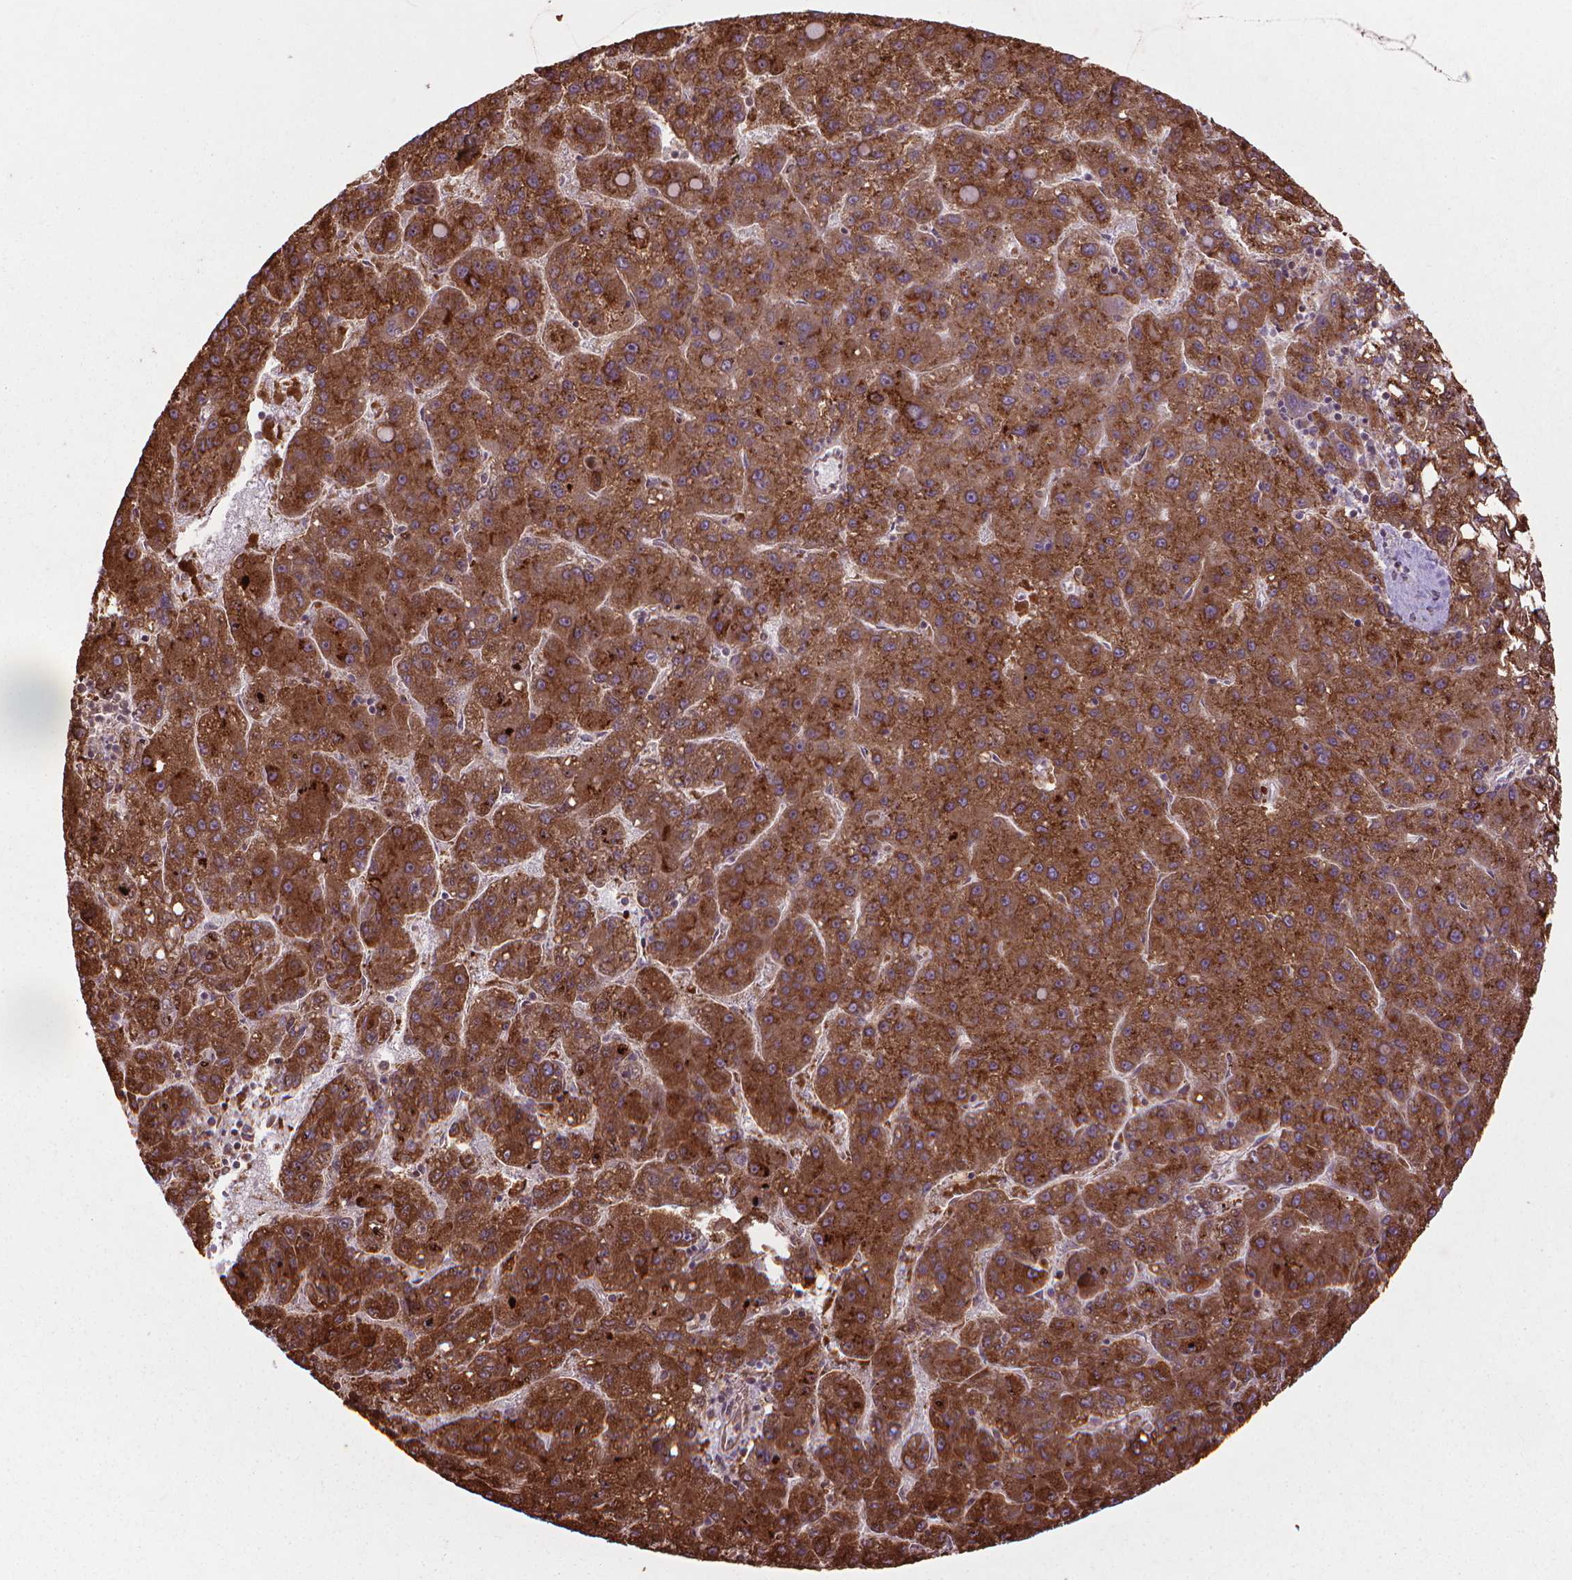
{"staining": {"intensity": "strong", "quantity": ">75%", "location": "cytoplasmic/membranous"}, "tissue": "liver cancer", "cell_type": "Tumor cells", "image_type": "cancer", "snomed": [{"axis": "morphology", "description": "Carcinoma, Hepatocellular, NOS"}, {"axis": "topography", "description": "Liver"}], "caption": "Liver hepatocellular carcinoma stained for a protein exhibits strong cytoplasmic/membranous positivity in tumor cells. The protein of interest is stained brown, and the nuclei are stained in blue (DAB (3,3'-diaminobenzidine) IHC with brightfield microscopy, high magnification).", "gene": "GAS1", "patient": {"sex": "female", "age": 82}}